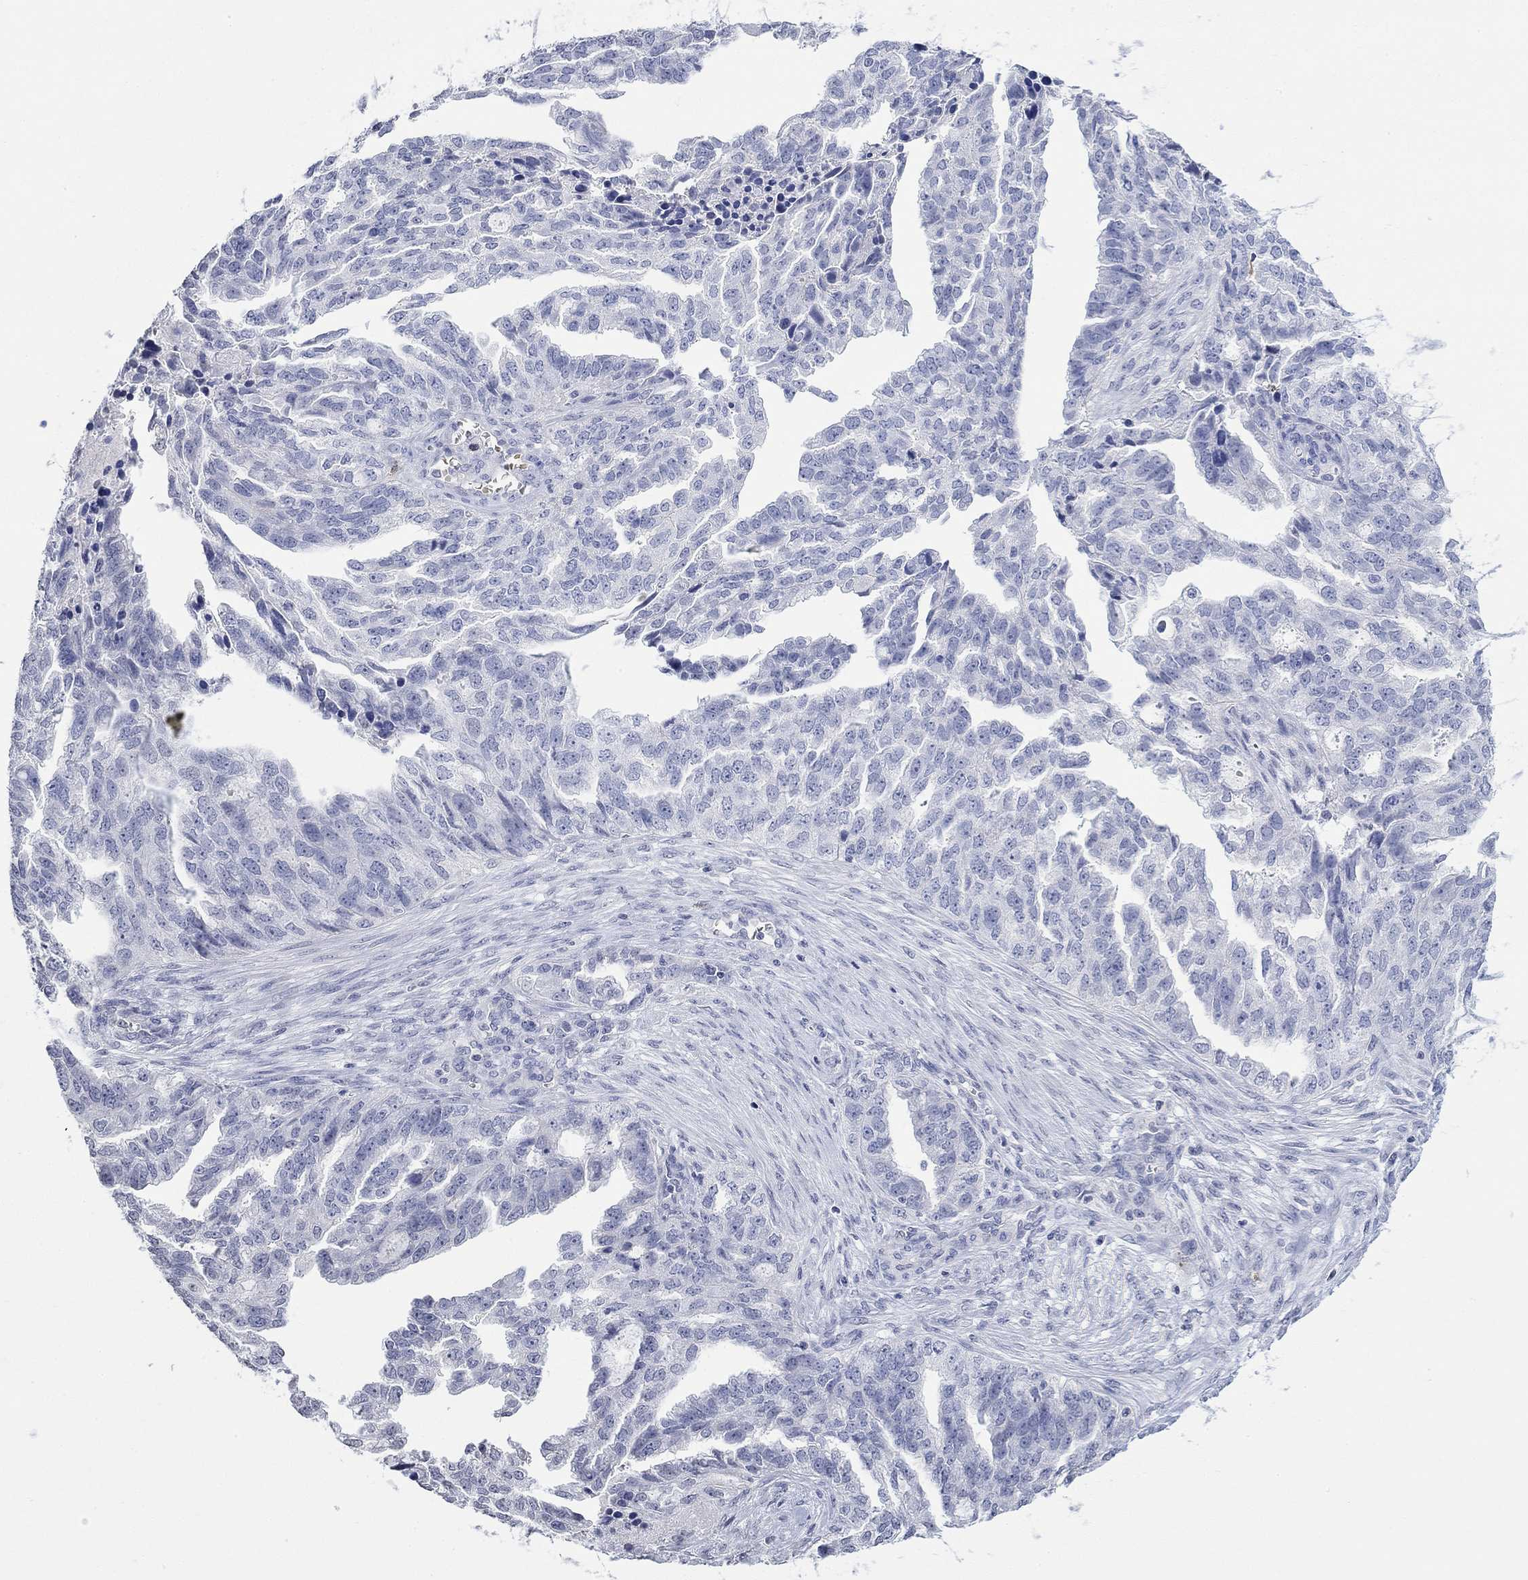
{"staining": {"intensity": "negative", "quantity": "none", "location": "none"}, "tissue": "ovarian cancer", "cell_type": "Tumor cells", "image_type": "cancer", "snomed": [{"axis": "morphology", "description": "Cystadenocarcinoma, serous, NOS"}, {"axis": "topography", "description": "Ovary"}], "caption": "High power microscopy photomicrograph of an immunohistochemistry image of ovarian cancer, revealing no significant expression in tumor cells. (DAB immunohistochemistry with hematoxylin counter stain).", "gene": "TMEM255A", "patient": {"sex": "female", "age": 51}}